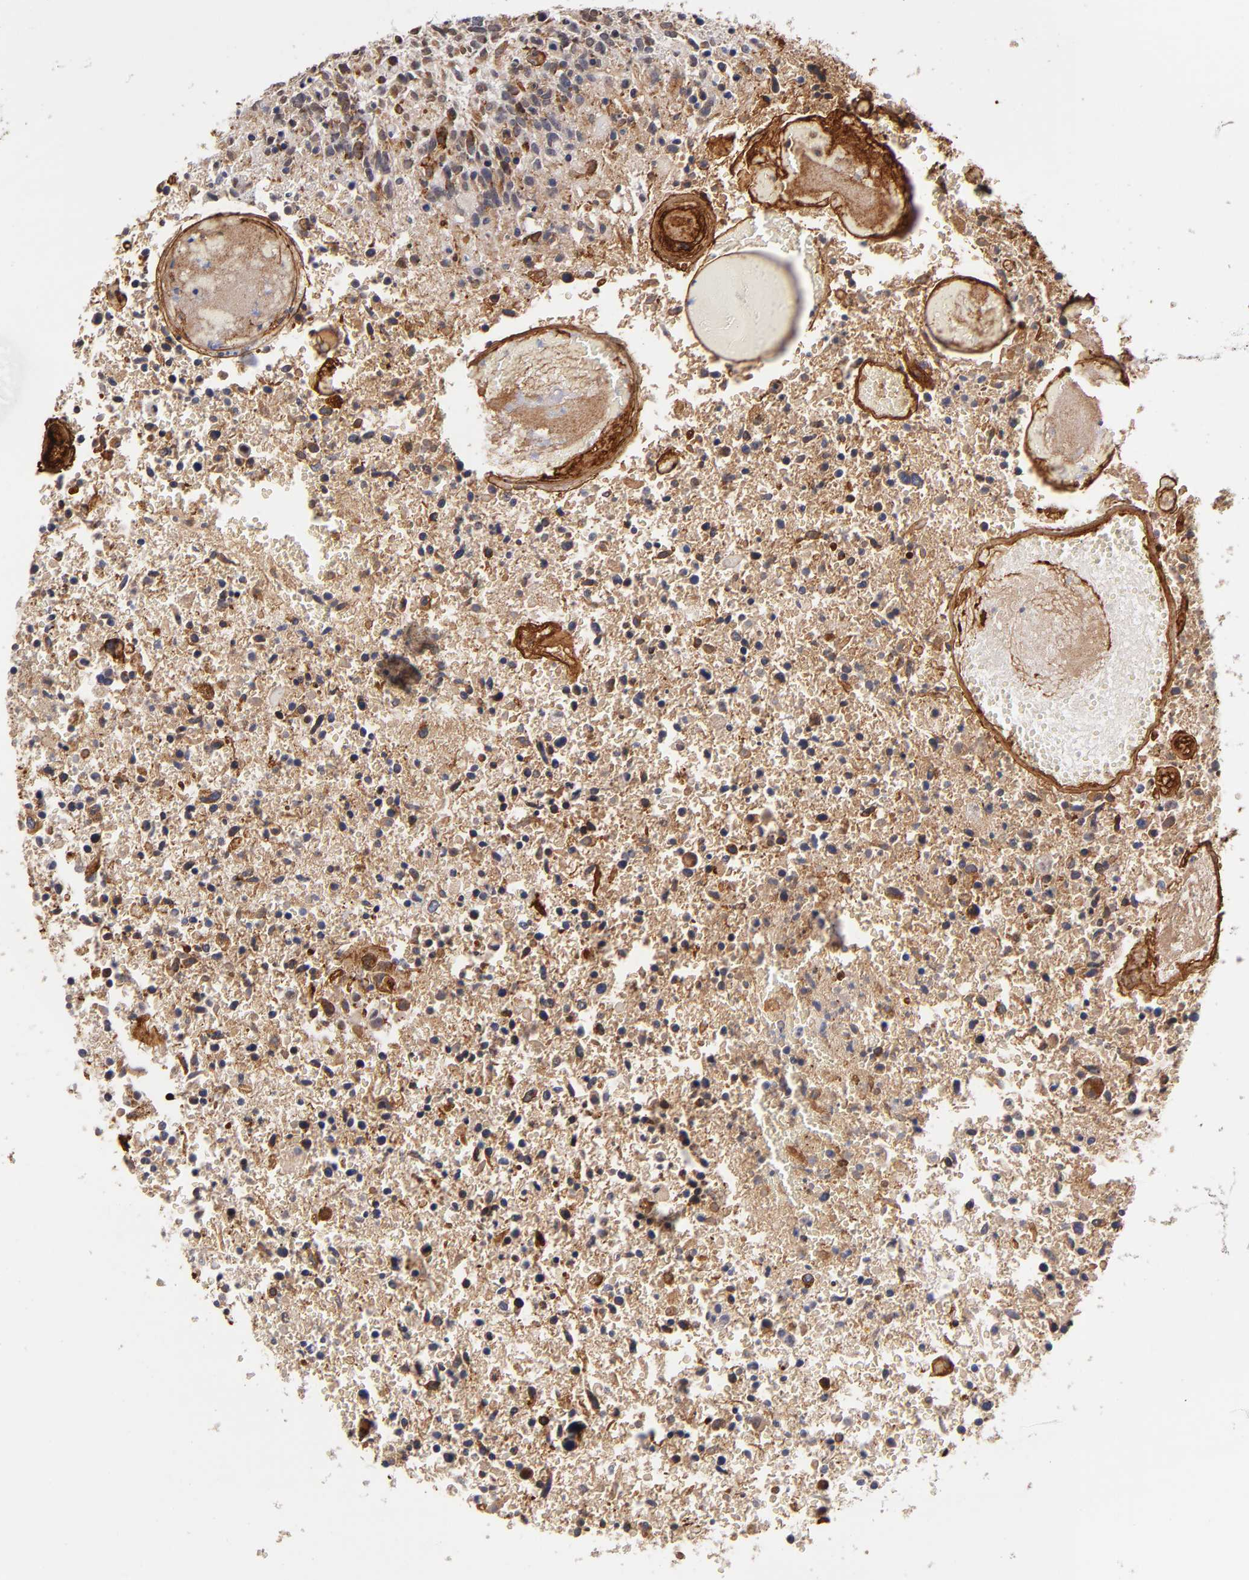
{"staining": {"intensity": "negative", "quantity": "none", "location": "none"}, "tissue": "glioma", "cell_type": "Tumor cells", "image_type": "cancer", "snomed": [{"axis": "morphology", "description": "Glioma, malignant, High grade"}, {"axis": "topography", "description": "Brain"}], "caption": "IHC histopathology image of human glioma stained for a protein (brown), which displays no expression in tumor cells. Nuclei are stained in blue.", "gene": "LAMC1", "patient": {"sex": "male", "age": 72}}